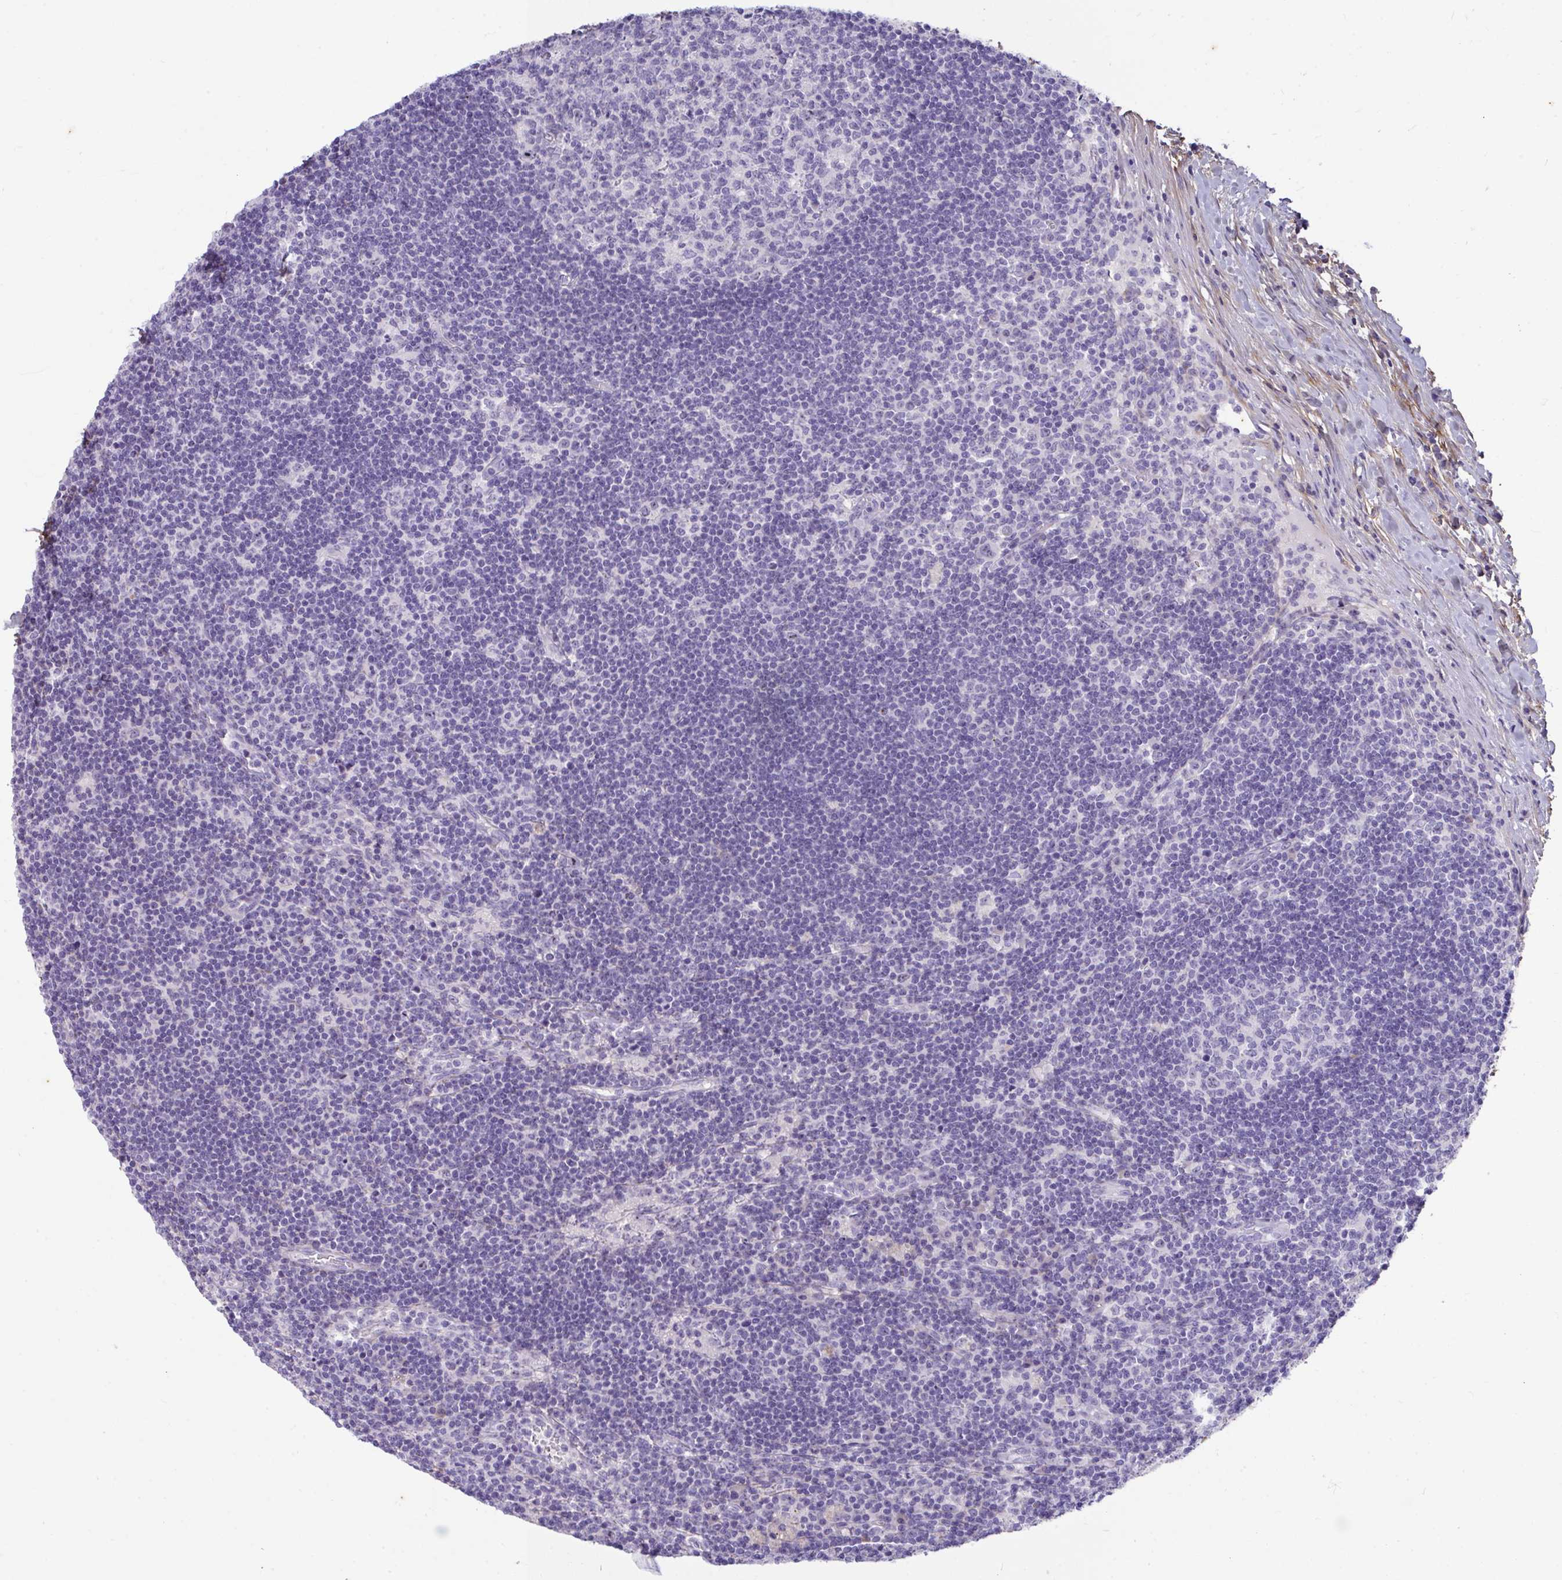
{"staining": {"intensity": "negative", "quantity": "none", "location": "none"}, "tissue": "lymph node", "cell_type": "Germinal center cells", "image_type": "normal", "snomed": [{"axis": "morphology", "description": "Normal tissue, NOS"}, {"axis": "topography", "description": "Lymph node"}], "caption": "DAB (3,3'-diaminobenzidine) immunohistochemical staining of normal human lymph node reveals no significant expression in germinal center cells. (DAB immunohistochemistry (IHC), high magnification).", "gene": "LHFPL6", "patient": {"sex": "male", "age": 67}}